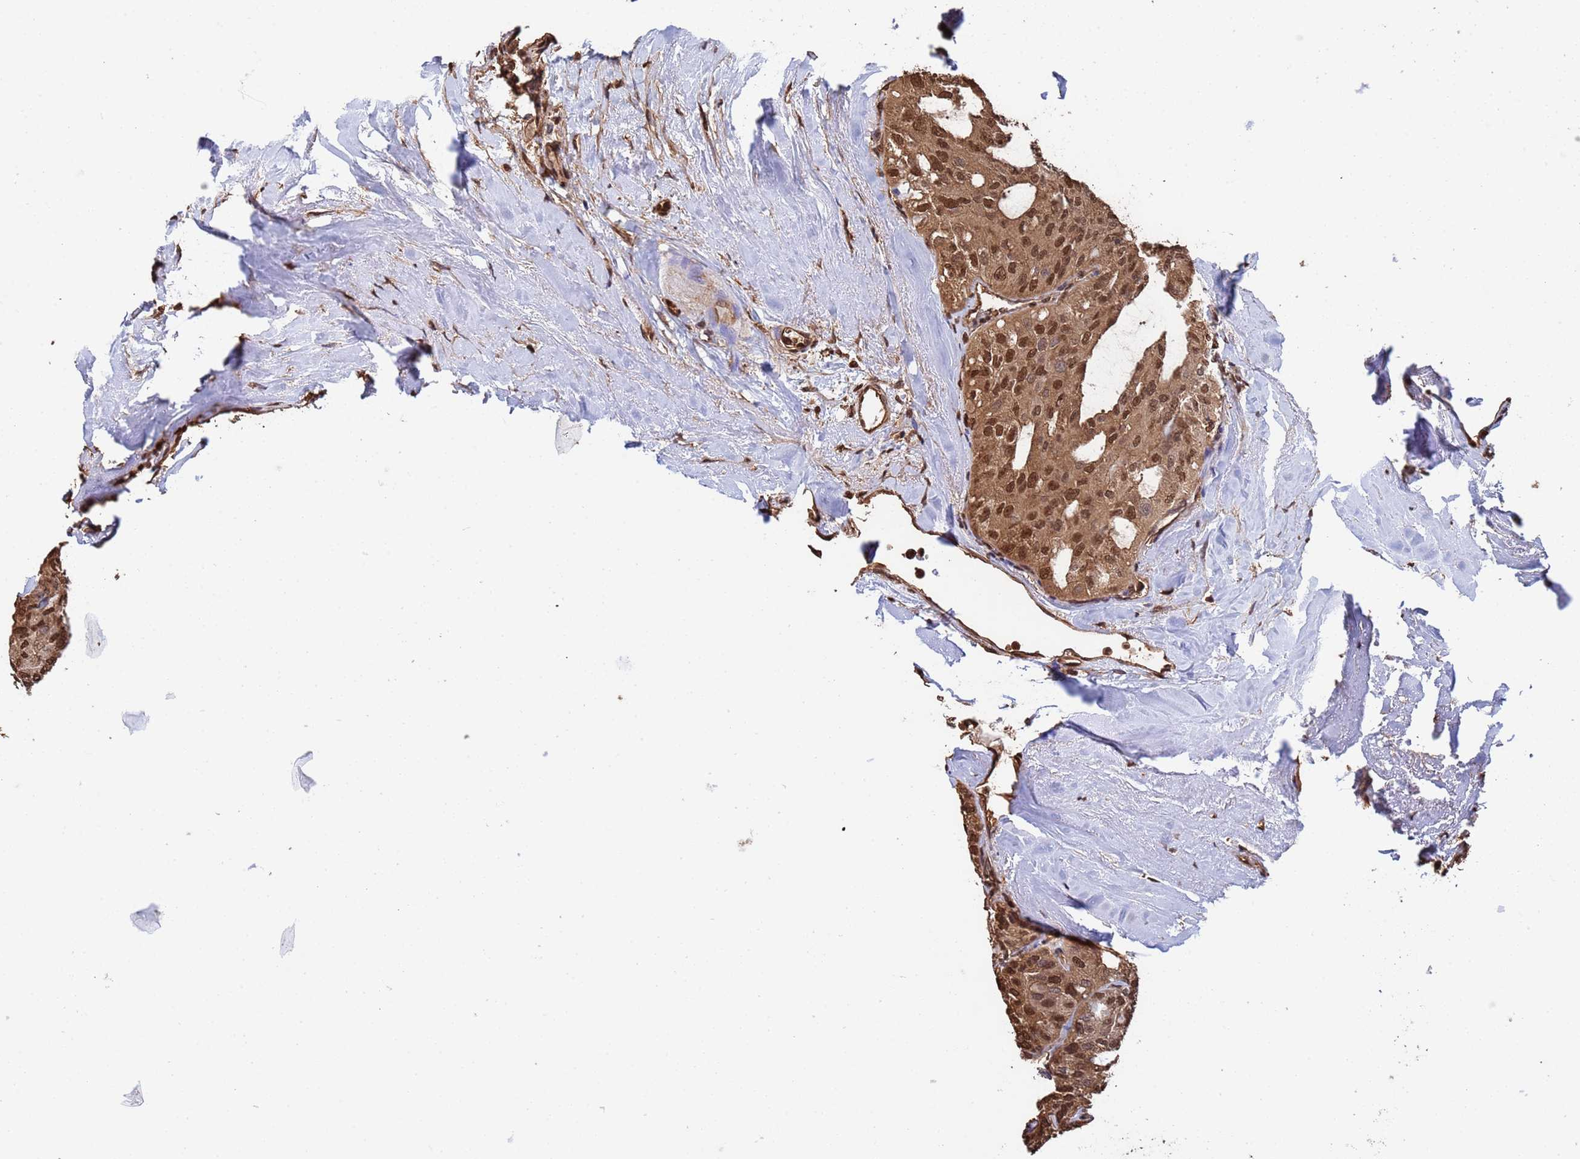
{"staining": {"intensity": "moderate", "quantity": ">75%", "location": "cytoplasmic/membranous,nuclear"}, "tissue": "thyroid cancer", "cell_type": "Tumor cells", "image_type": "cancer", "snomed": [{"axis": "morphology", "description": "Follicular adenoma carcinoma, NOS"}, {"axis": "topography", "description": "Thyroid gland"}], "caption": "The micrograph exhibits a brown stain indicating the presence of a protein in the cytoplasmic/membranous and nuclear of tumor cells in follicular adenoma carcinoma (thyroid).", "gene": "SUMO4", "patient": {"sex": "male", "age": 75}}